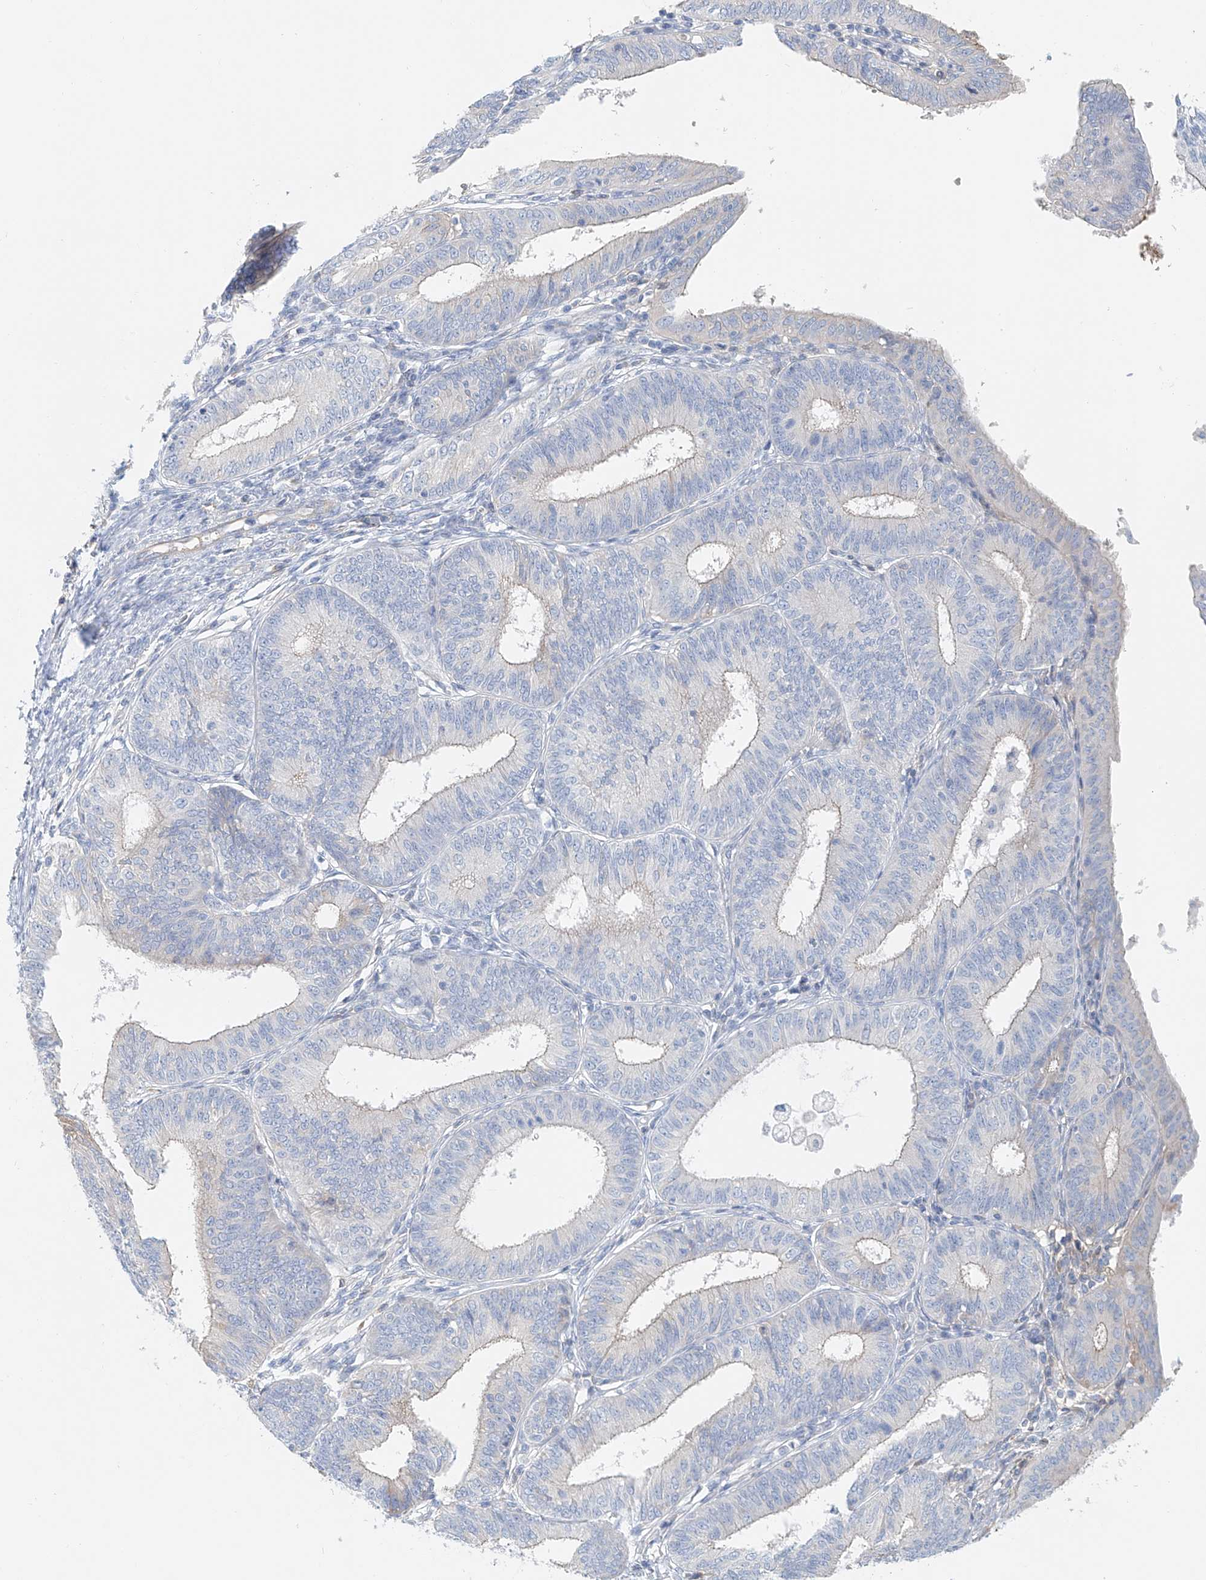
{"staining": {"intensity": "negative", "quantity": "none", "location": "none"}, "tissue": "endometrial cancer", "cell_type": "Tumor cells", "image_type": "cancer", "snomed": [{"axis": "morphology", "description": "Adenocarcinoma, NOS"}, {"axis": "topography", "description": "Endometrium"}], "caption": "There is no significant expression in tumor cells of adenocarcinoma (endometrial). (DAB immunohistochemistry (IHC) with hematoxylin counter stain).", "gene": "FRYL", "patient": {"sex": "female", "age": 51}}